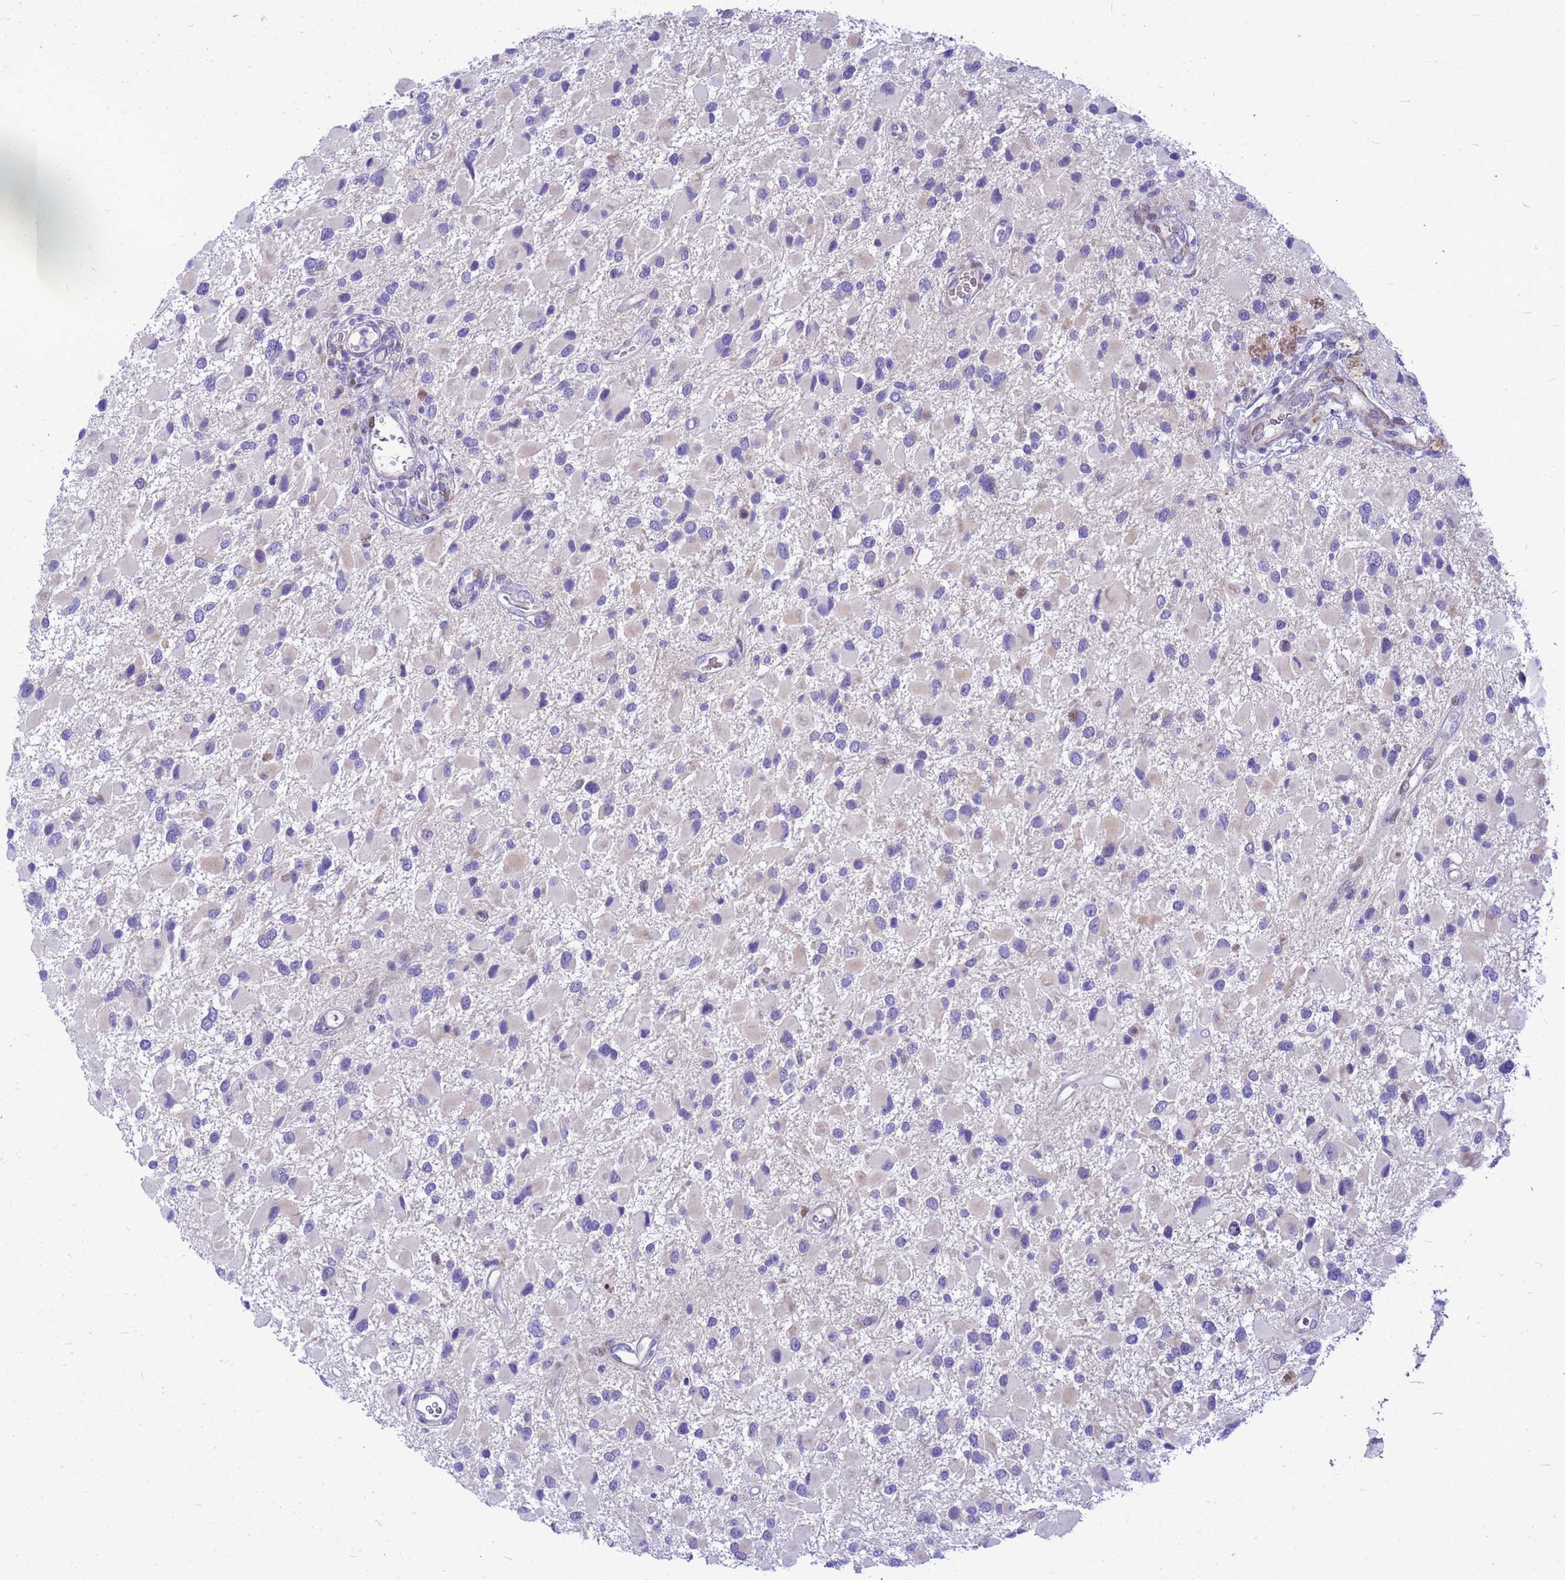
{"staining": {"intensity": "negative", "quantity": "none", "location": "none"}, "tissue": "glioma", "cell_type": "Tumor cells", "image_type": "cancer", "snomed": [{"axis": "morphology", "description": "Glioma, malignant, High grade"}, {"axis": "topography", "description": "Brain"}], "caption": "Protein analysis of malignant glioma (high-grade) displays no significant expression in tumor cells.", "gene": "ADAMTS7", "patient": {"sex": "male", "age": 53}}